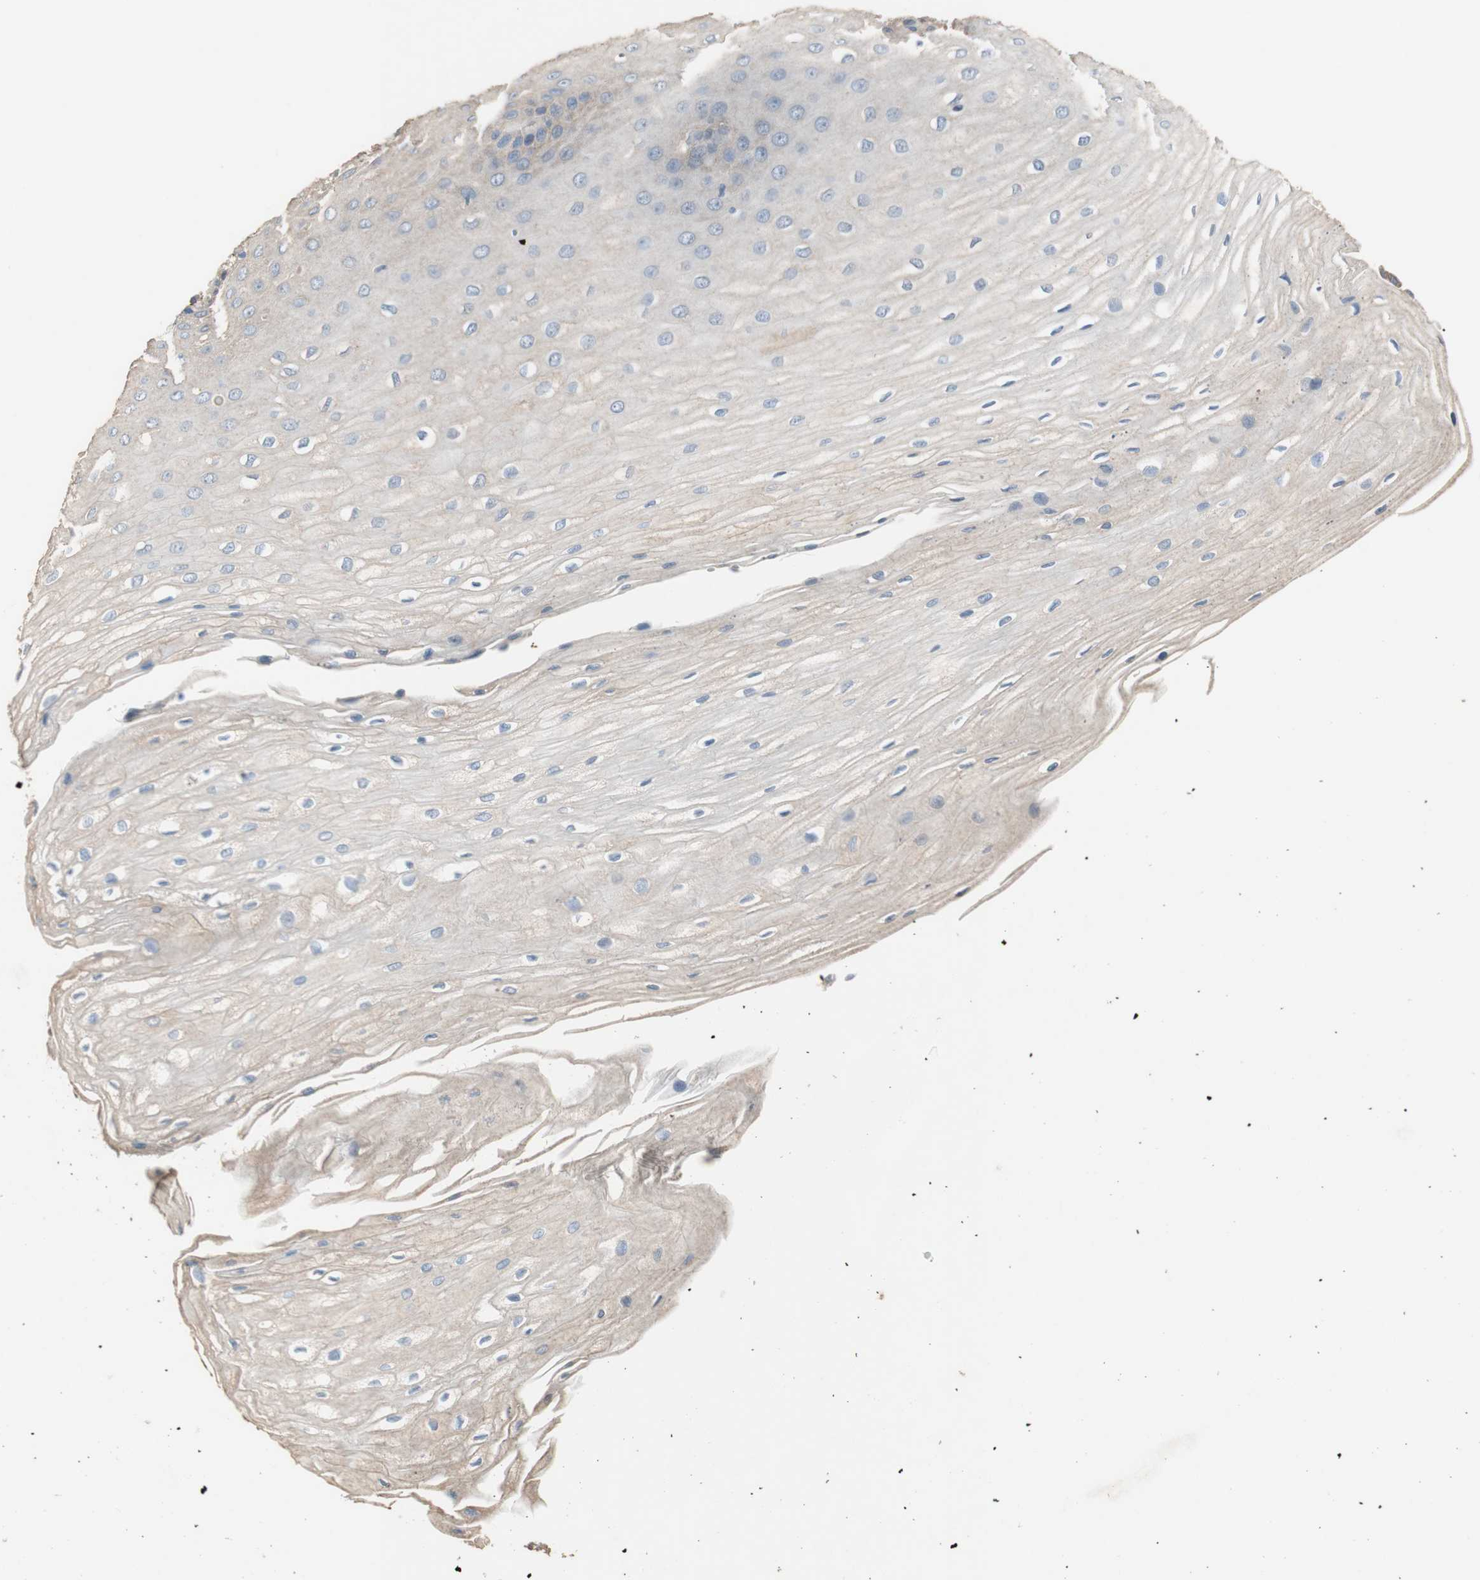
{"staining": {"intensity": "negative", "quantity": "none", "location": "none"}, "tissue": "esophagus", "cell_type": "Squamous epithelial cells", "image_type": "normal", "snomed": [{"axis": "morphology", "description": "Normal tissue, NOS"}, {"axis": "morphology", "description": "Squamous cell carcinoma, NOS"}, {"axis": "topography", "description": "Esophagus"}], "caption": "This is an immunohistochemistry (IHC) micrograph of unremarkable esophagus. There is no expression in squamous epithelial cells.", "gene": "ALPL", "patient": {"sex": "male", "age": 65}}